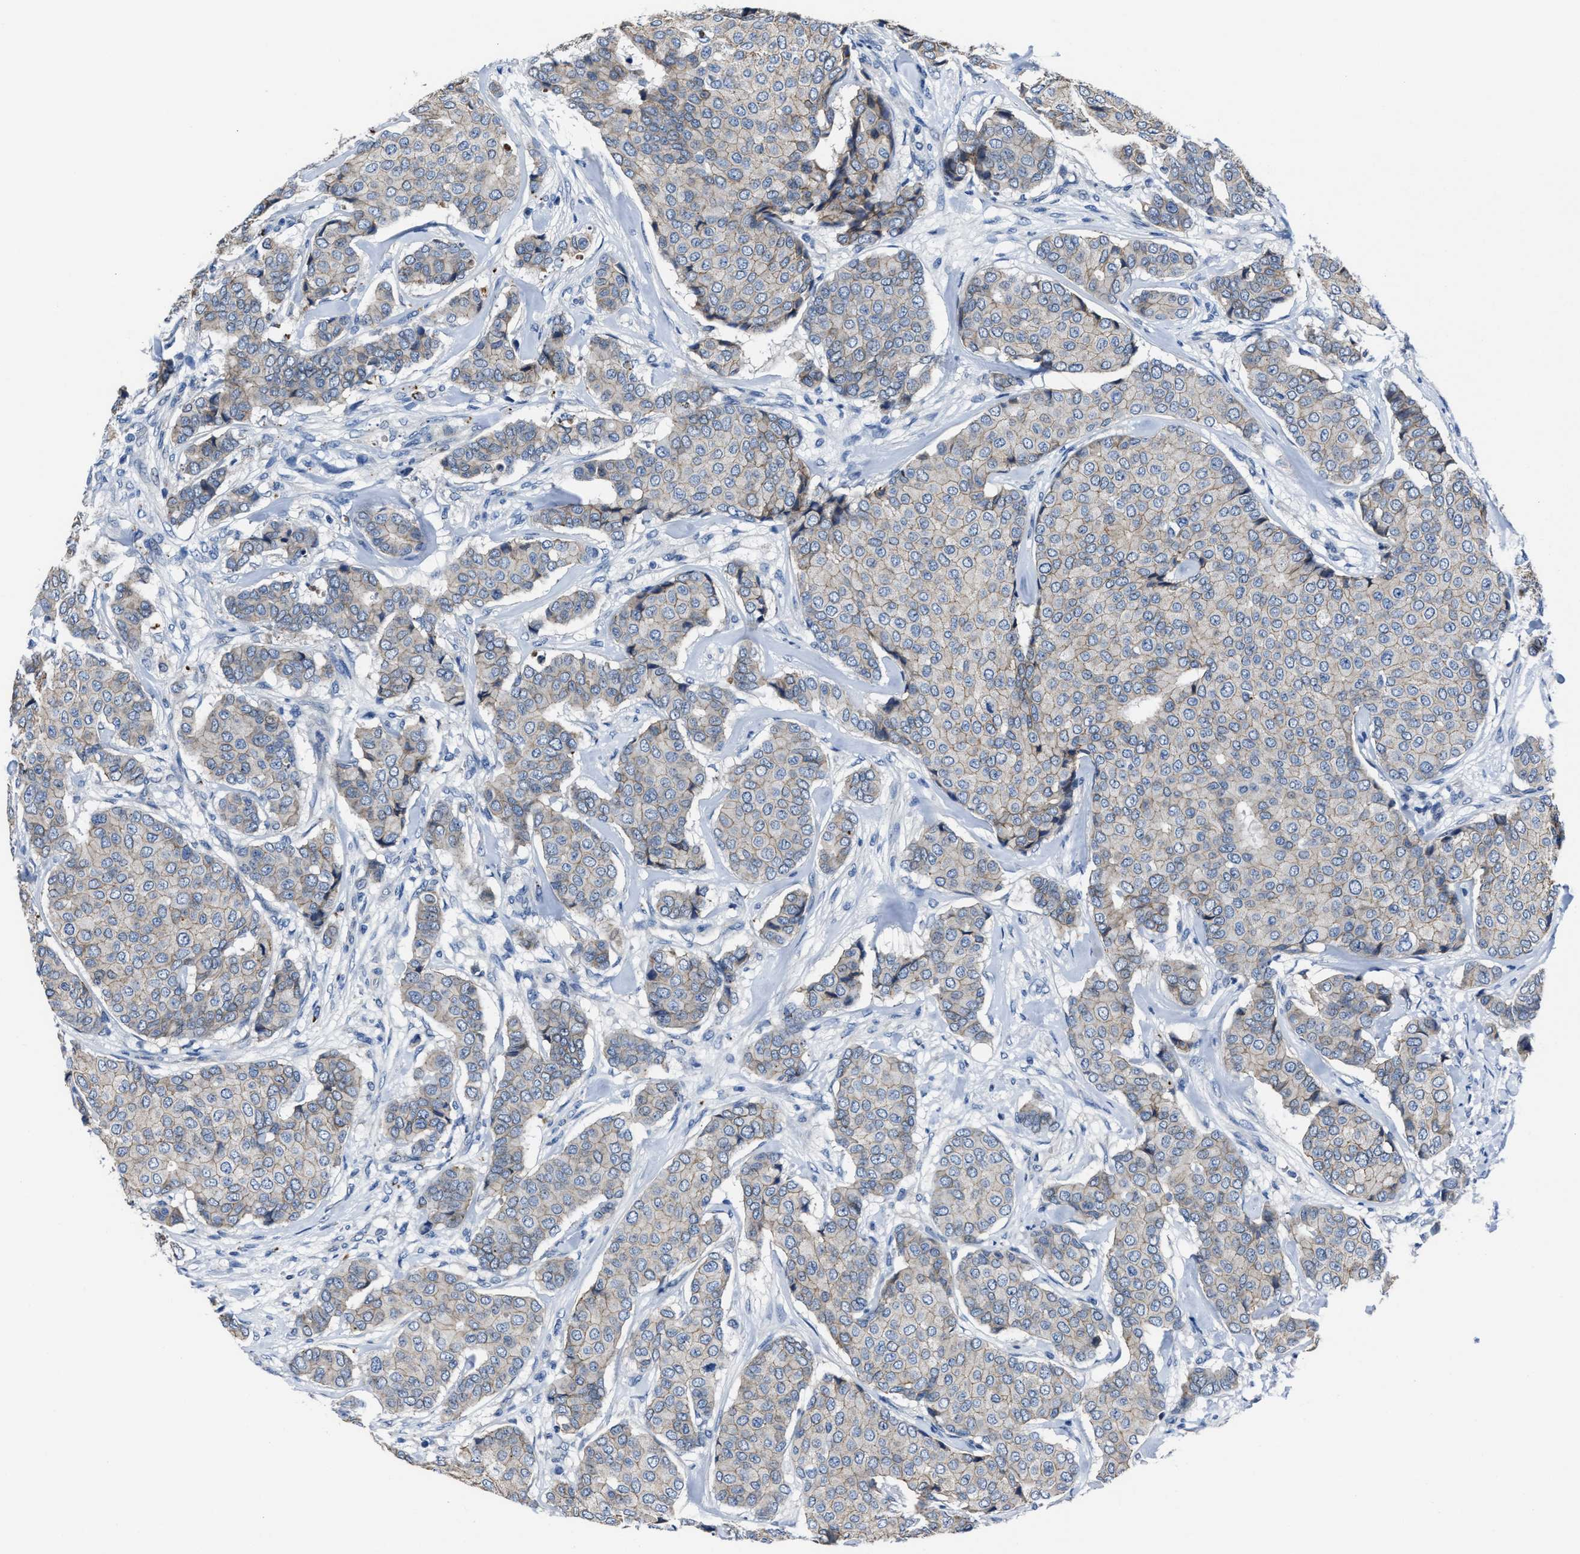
{"staining": {"intensity": "moderate", "quantity": "25%-75%", "location": "cytoplasmic/membranous"}, "tissue": "breast cancer", "cell_type": "Tumor cells", "image_type": "cancer", "snomed": [{"axis": "morphology", "description": "Duct carcinoma"}, {"axis": "topography", "description": "Breast"}], "caption": "Immunohistochemistry (IHC) (DAB (3,3'-diaminobenzidine)) staining of breast cancer demonstrates moderate cytoplasmic/membranous protein positivity in approximately 25%-75% of tumor cells.", "gene": "GHITM", "patient": {"sex": "female", "age": 75}}